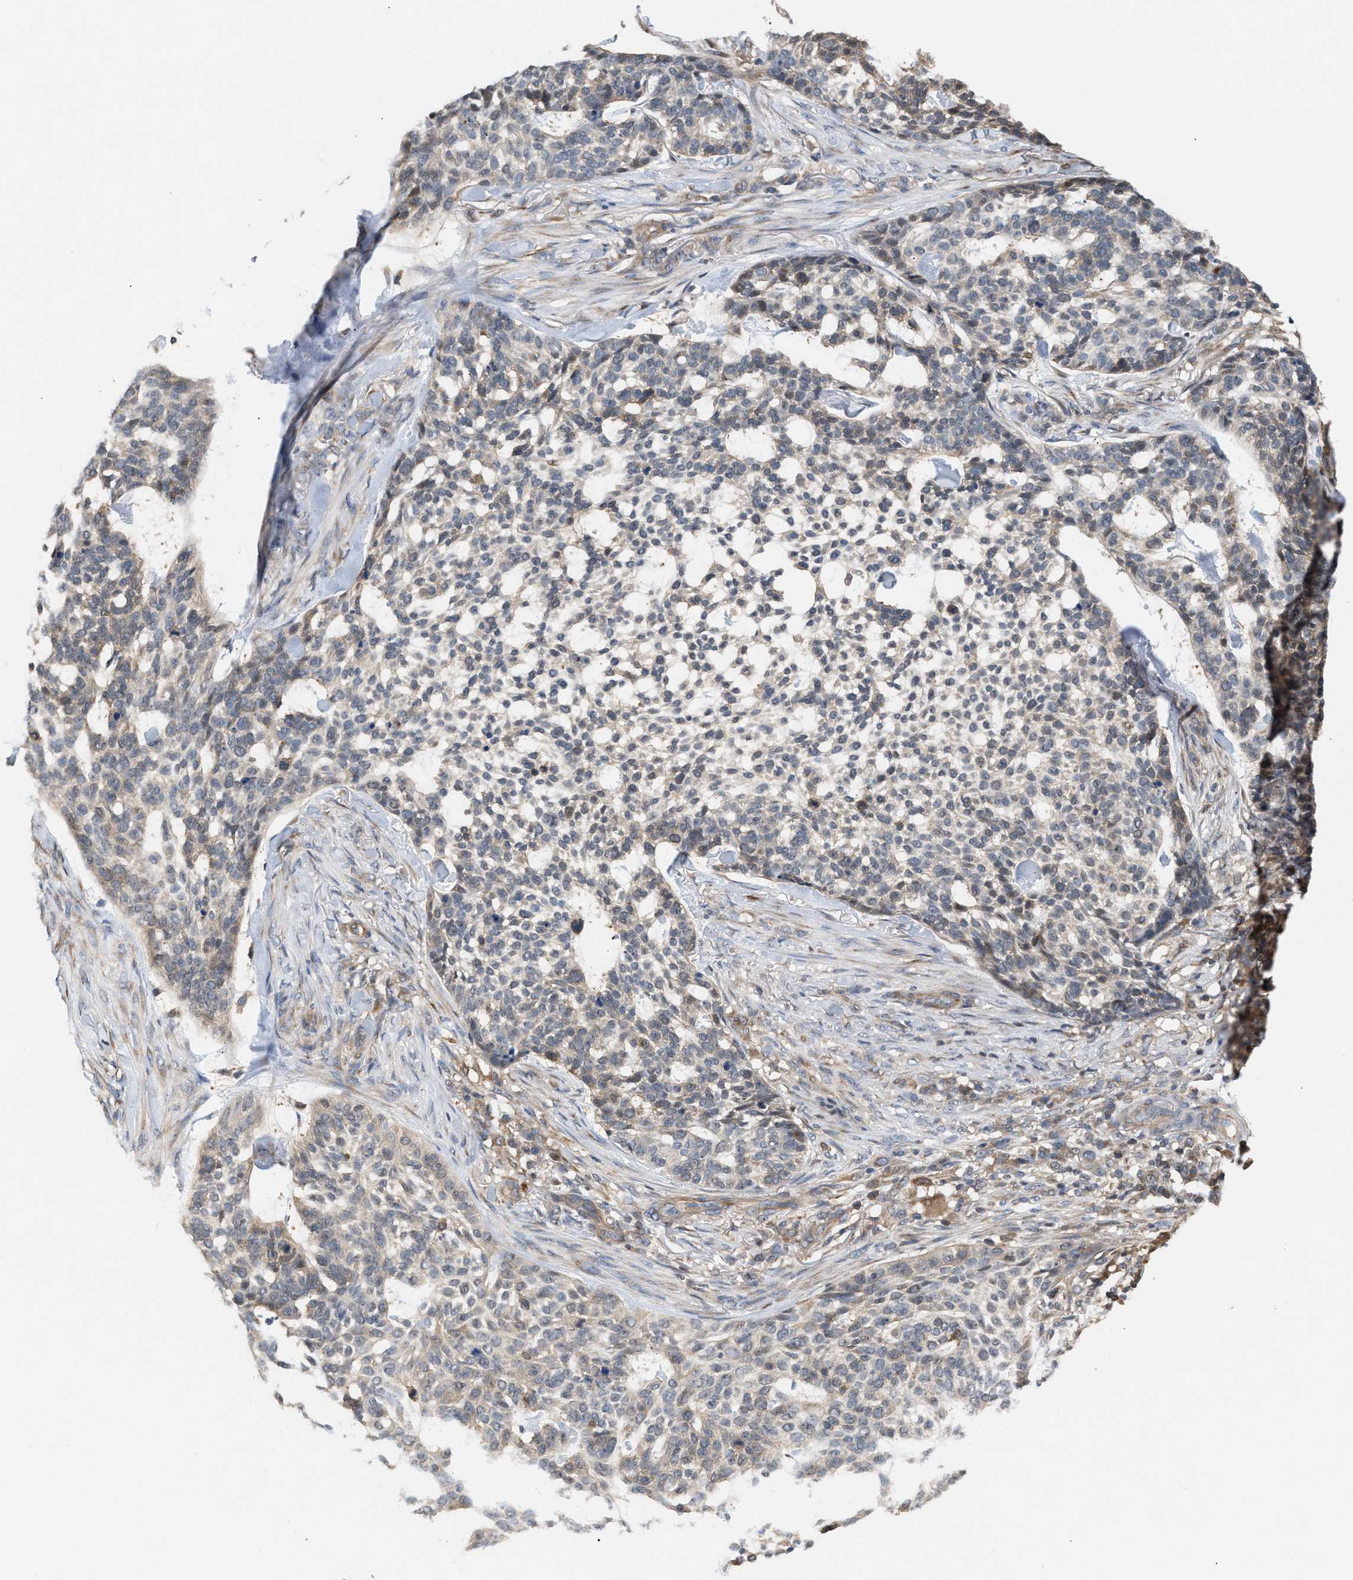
{"staining": {"intensity": "negative", "quantity": "none", "location": "none"}, "tissue": "skin cancer", "cell_type": "Tumor cells", "image_type": "cancer", "snomed": [{"axis": "morphology", "description": "Basal cell carcinoma"}, {"axis": "topography", "description": "Skin"}], "caption": "Photomicrograph shows no significant protein staining in tumor cells of skin basal cell carcinoma.", "gene": "GLOD4", "patient": {"sex": "female", "age": 64}}